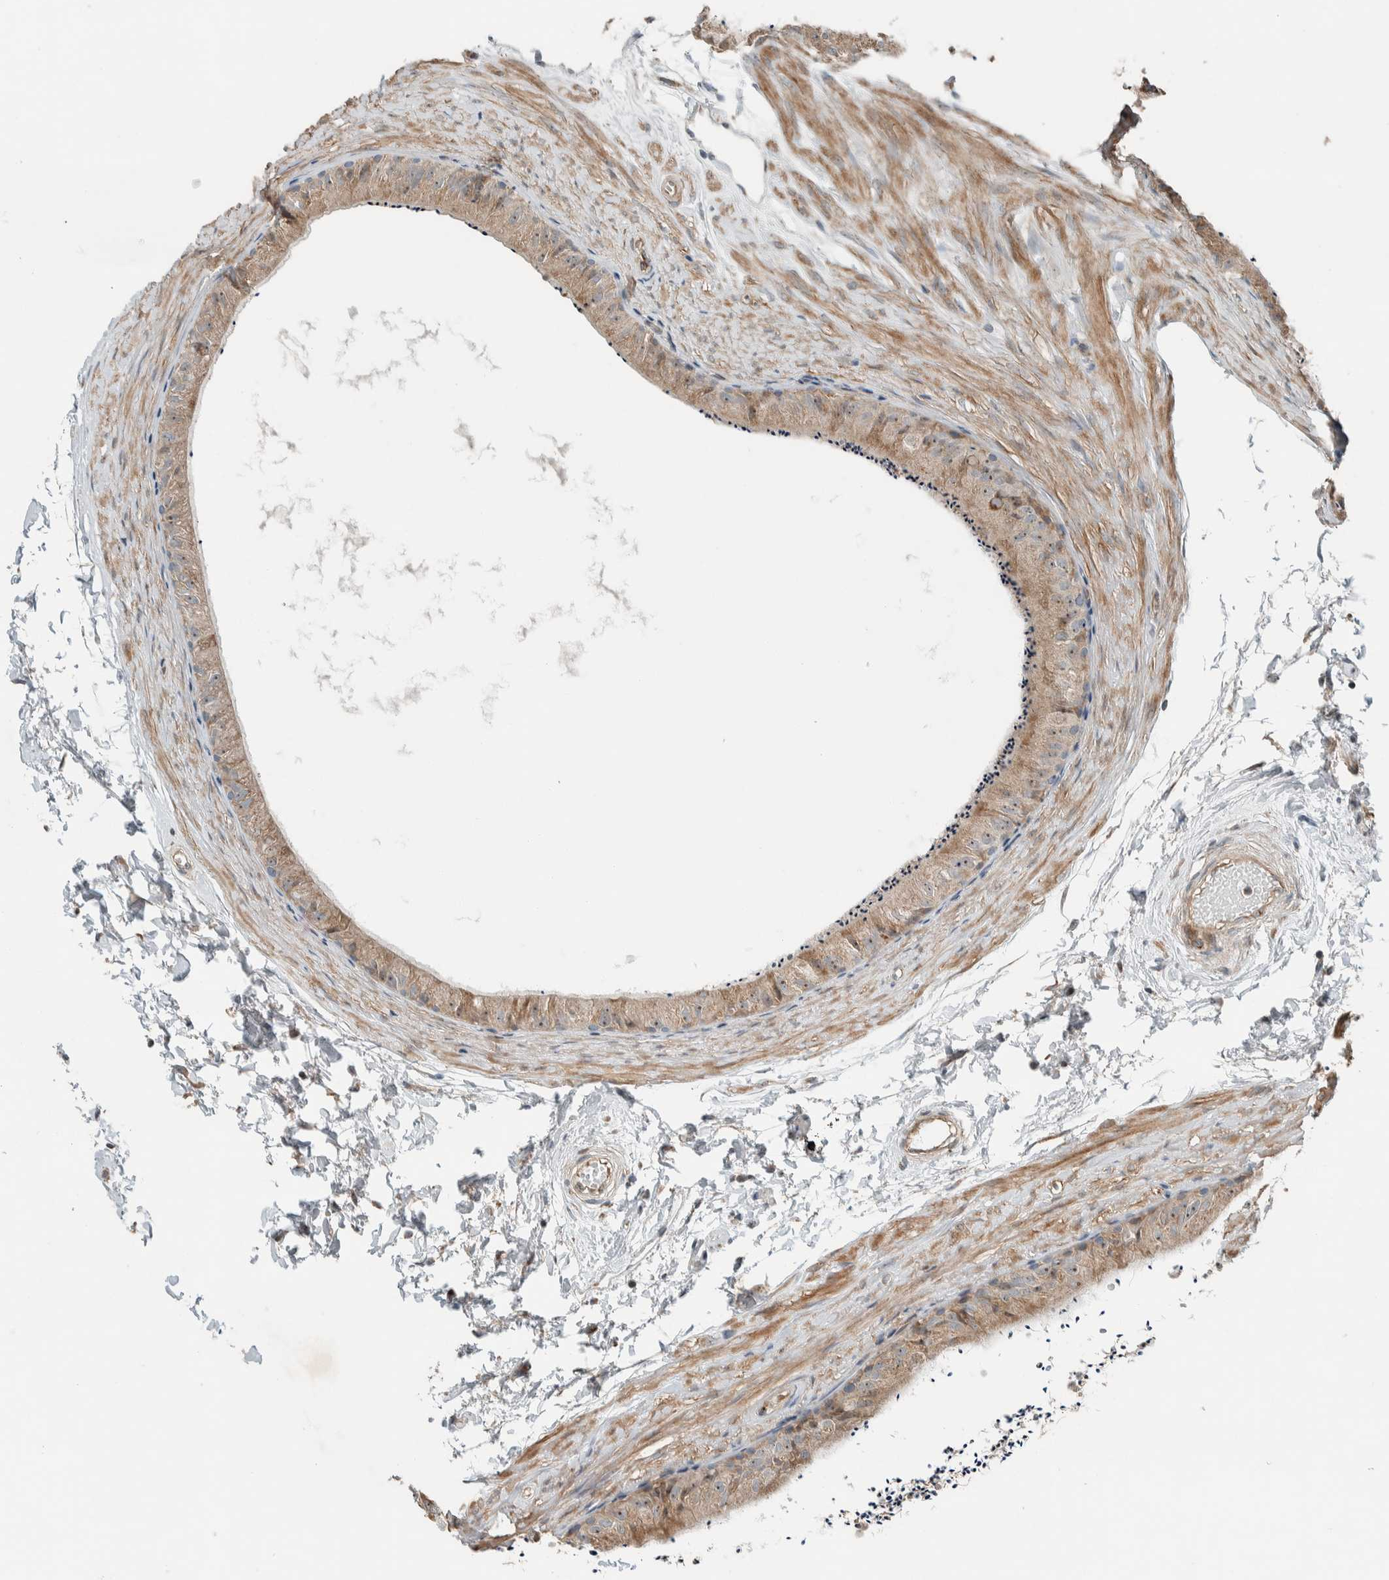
{"staining": {"intensity": "weak", "quantity": ">75%", "location": "cytoplasmic/membranous"}, "tissue": "epididymis", "cell_type": "Glandular cells", "image_type": "normal", "snomed": [{"axis": "morphology", "description": "Normal tissue, NOS"}, {"axis": "topography", "description": "Epididymis"}], "caption": "Epididymis stained with DAB (3,3'-diaminobenzidine) immunohistochemistry reveals low levels of weak cytoplasmic/membranous staining in about >75% of glandular cells. Using DAB (3,3'-diaminobenzidine) (brown) and hematoxylin (blue) stains, captured at high magnification using brightfield microscopy.", "gene": "SLFN12L", "patient": {"sex": "male", "age": 56}}